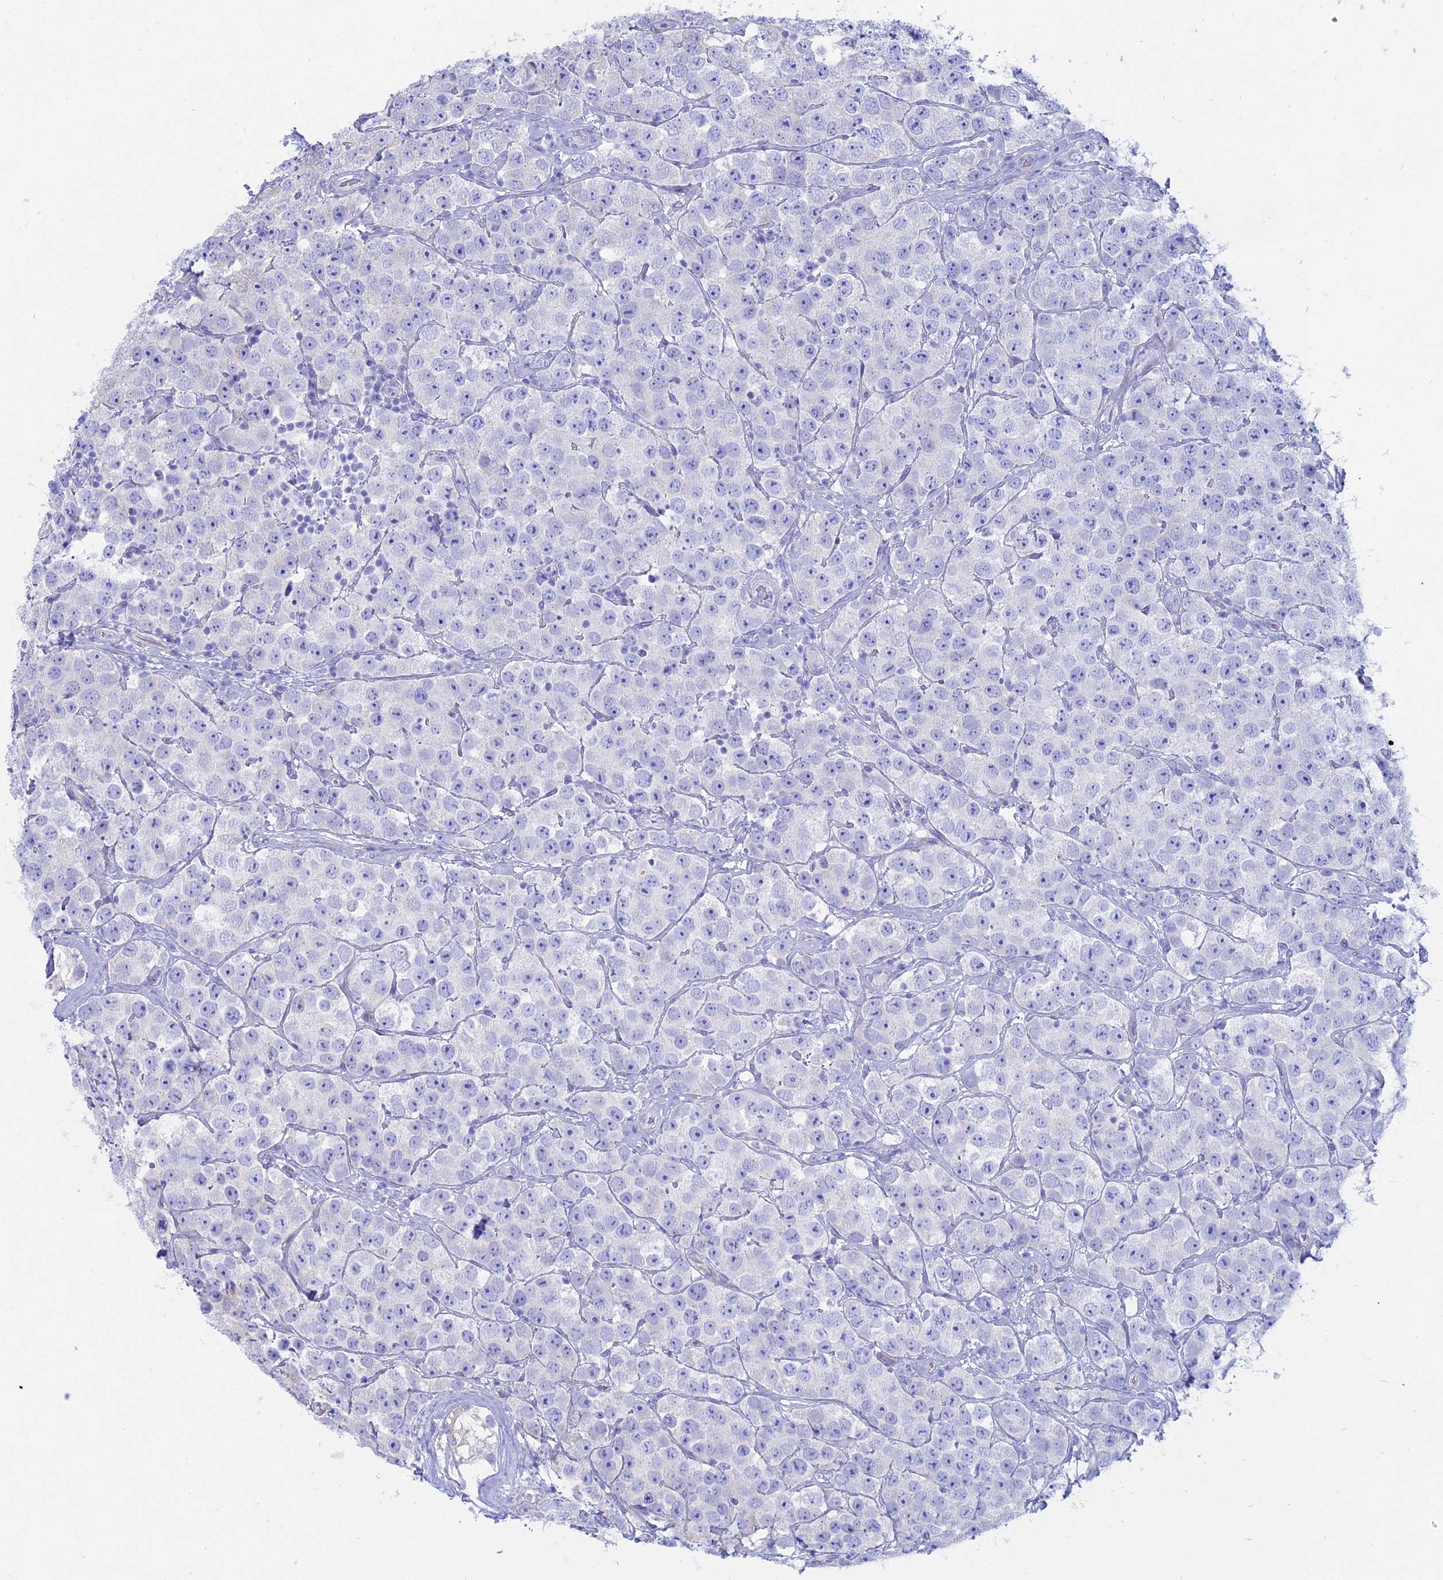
{"staining": {"intensity": "negative", "quantity": "none", "location": "none"}, "tissue": "testis cancer", "cell_type": "Tumor cells", "image_type": "cancer", "snomed": [{"axis": "morphology", "description": "Seminoma, NOS"}, {"axis": "topography", "description": "Testis"}], "caption": "The immunohistochemistry image has no significant expression in tumor cells of testis cancer (seminoma) tissue. (Immunohistochemistry (ihc), brightfield microscopy, high magnification).", "gene": "OR2AE1", "patient": {"sex": "male", "age": 28}}